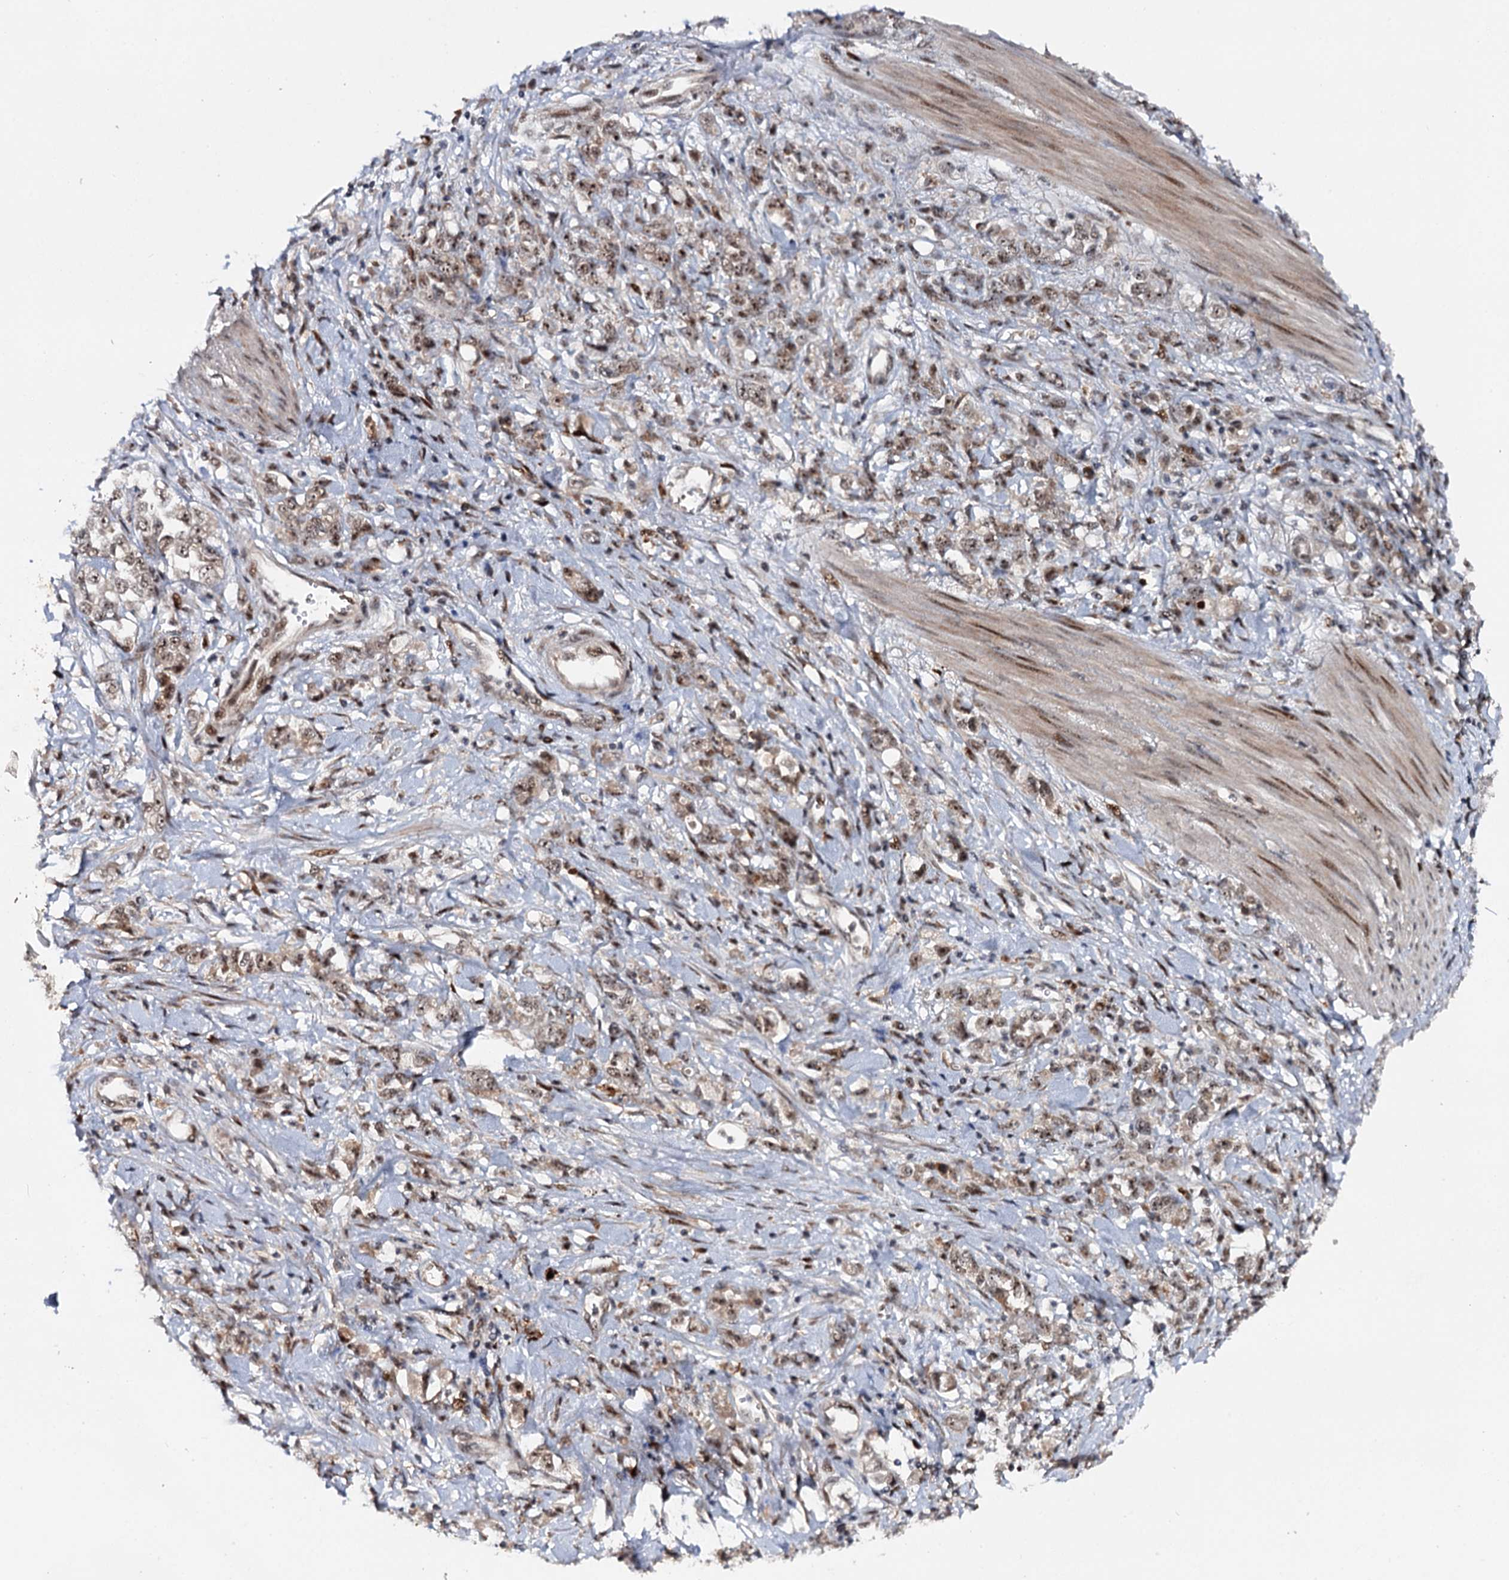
{"staining": {"intensity": "moderate", "quantity": ">75%", "location": "nuclear"}, "tissue": "stomach cancer", "cell_type": "Tumor cells", "image_type": "cancer", "snomed": [{"axis": "morphology", "description": "Adenocarcinoma, NOS"}, {"axis": "topography", "description": "Stomach"}], "caption": "The photomicrograph displays a brown stain indicating the presence of a protein in the nuclear of tumor cells in stomach cancer.", "gene": "BUD13", "patient": {"sex": "female", "age": 76}}